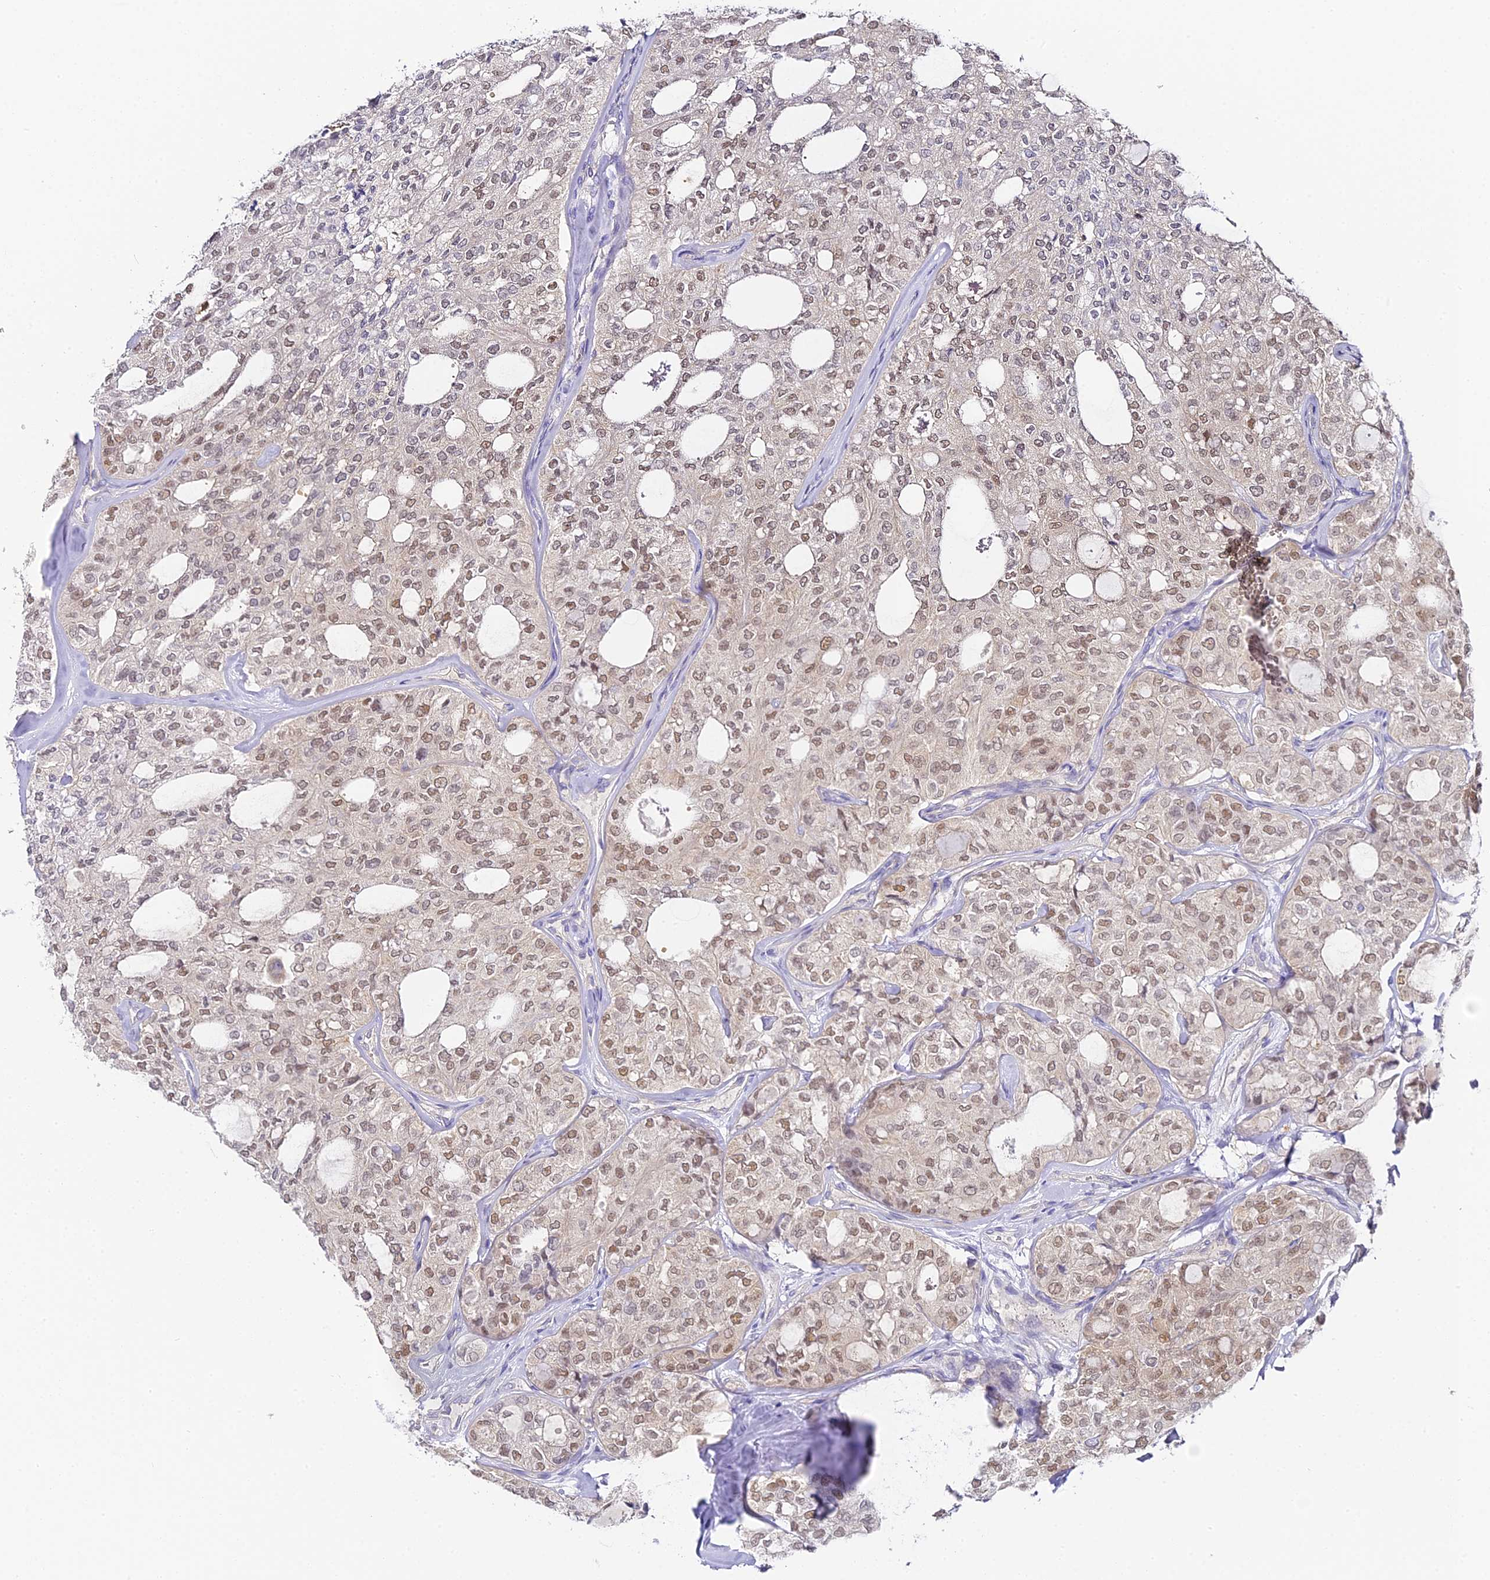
{"staining": {"intensity": "moderate", "quantity": ">75%", "location": "nuclear"}, "tissue": "thyroid cancer", "cell_type": "Tumor cells", "image_type": "cancer", "snomed": [{"axis": "morphology", "description": "Follicular adenoma carcinoma, NOS"}, {"axis": "topography", "description": "Thyroid gland"}], "caption": "Follicular adenoma carcinoma (thyroid) stained for a protein (brown) exhibits moderate nuclear positive staining in about >75% of tumor cells.", "gene": "ABHD14A-ACY1", "patient": {"sex": "male", "age": 75}}